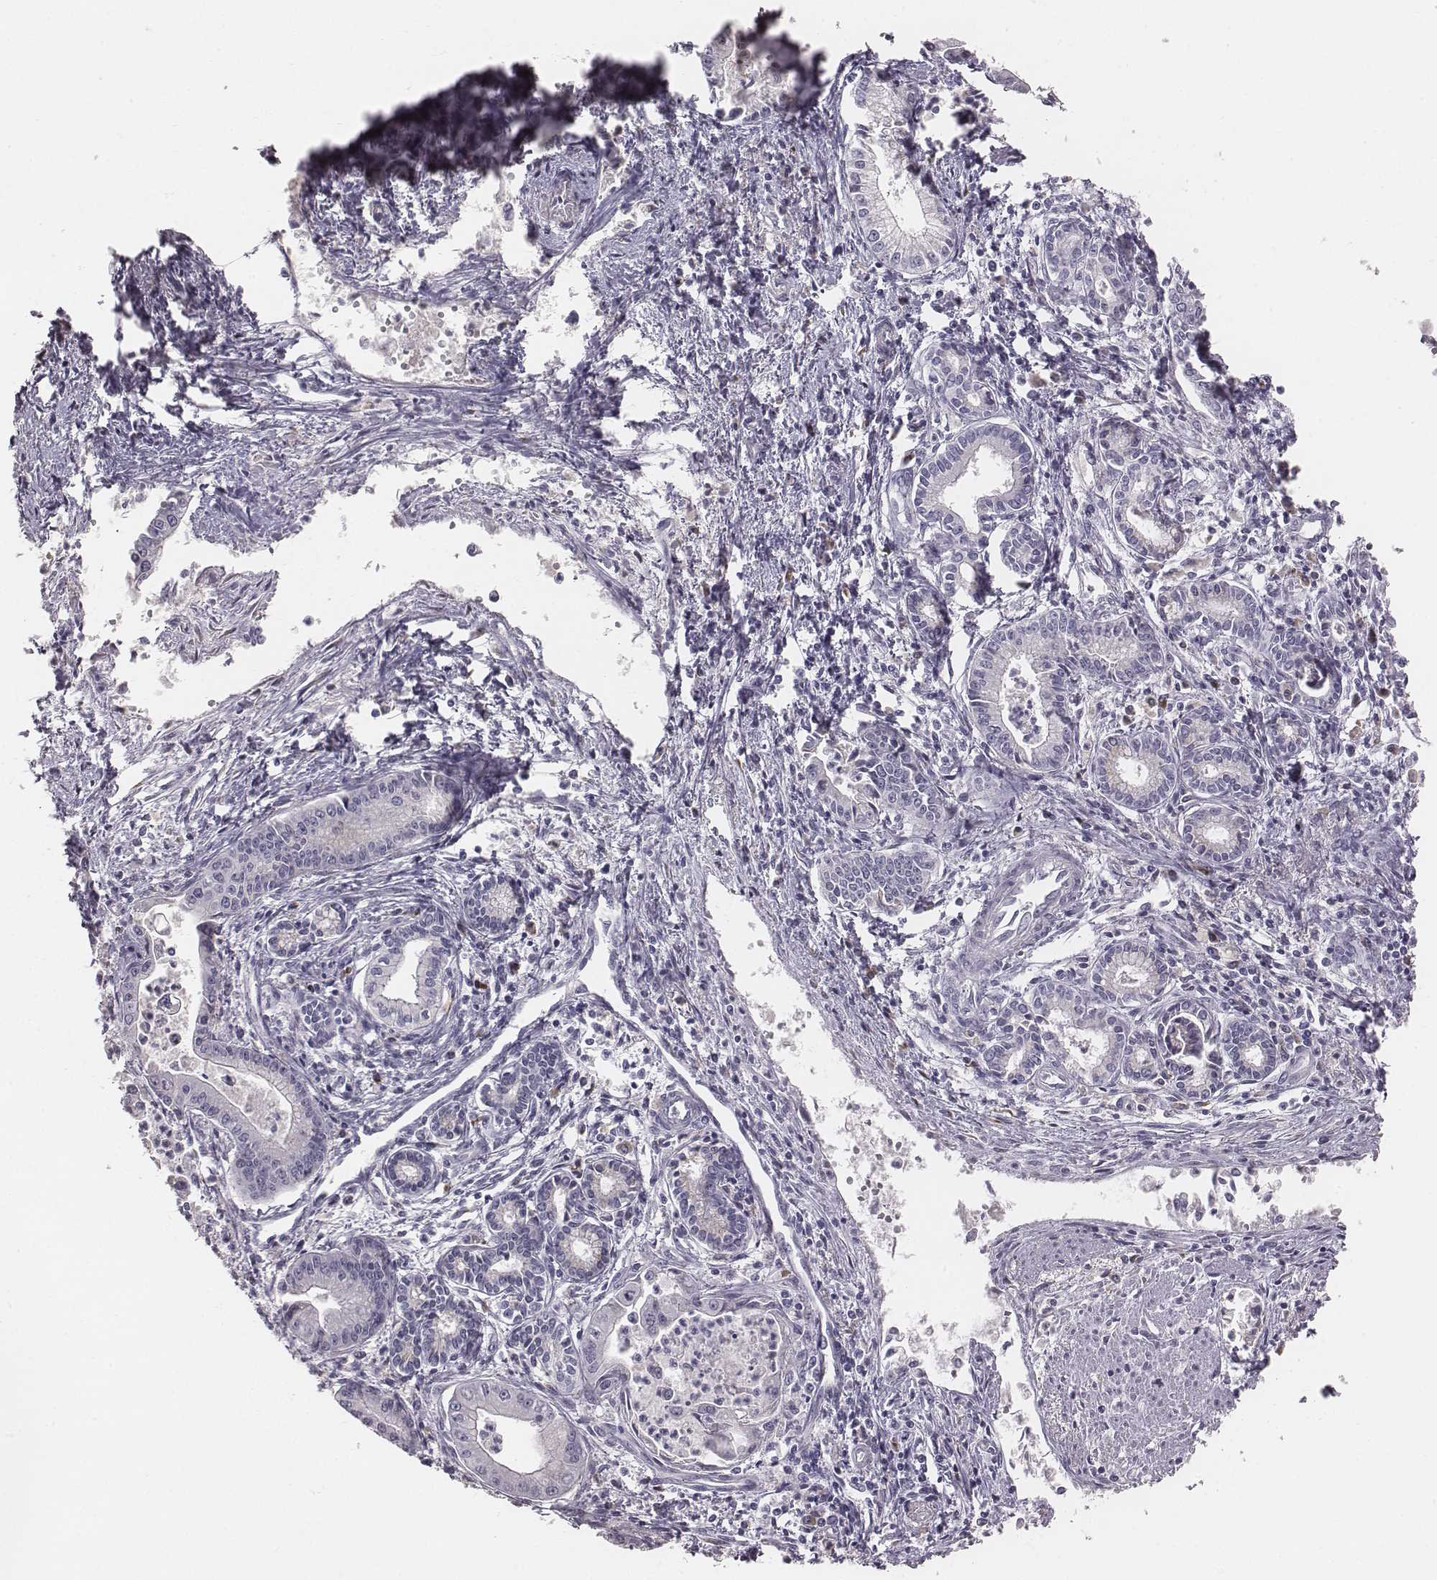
{"staining": {"intensity": "negative", "quantity": "none", "location": "none"}, "tissue": "pancreatic cancer", "cell_type": "Tumor cells", "image_type": "cancer", "snomed": [{"axis": "morphology", "description": "Adenocarcinoma, NOS"}, {"axis": "topography", "description": "Pancreas"}], "caption": "High power microscopy micrograph of an immunohistochemistry image of pancreatic cancer (adenocarcinoma), revealing no significant positivity in tumor cells. The staining is performed using DAB brown chromogen with nuclei counter-stained in using hematoxylin.", "gene": "C6orf58", "patient": {"sex": "female", "age": 65}}